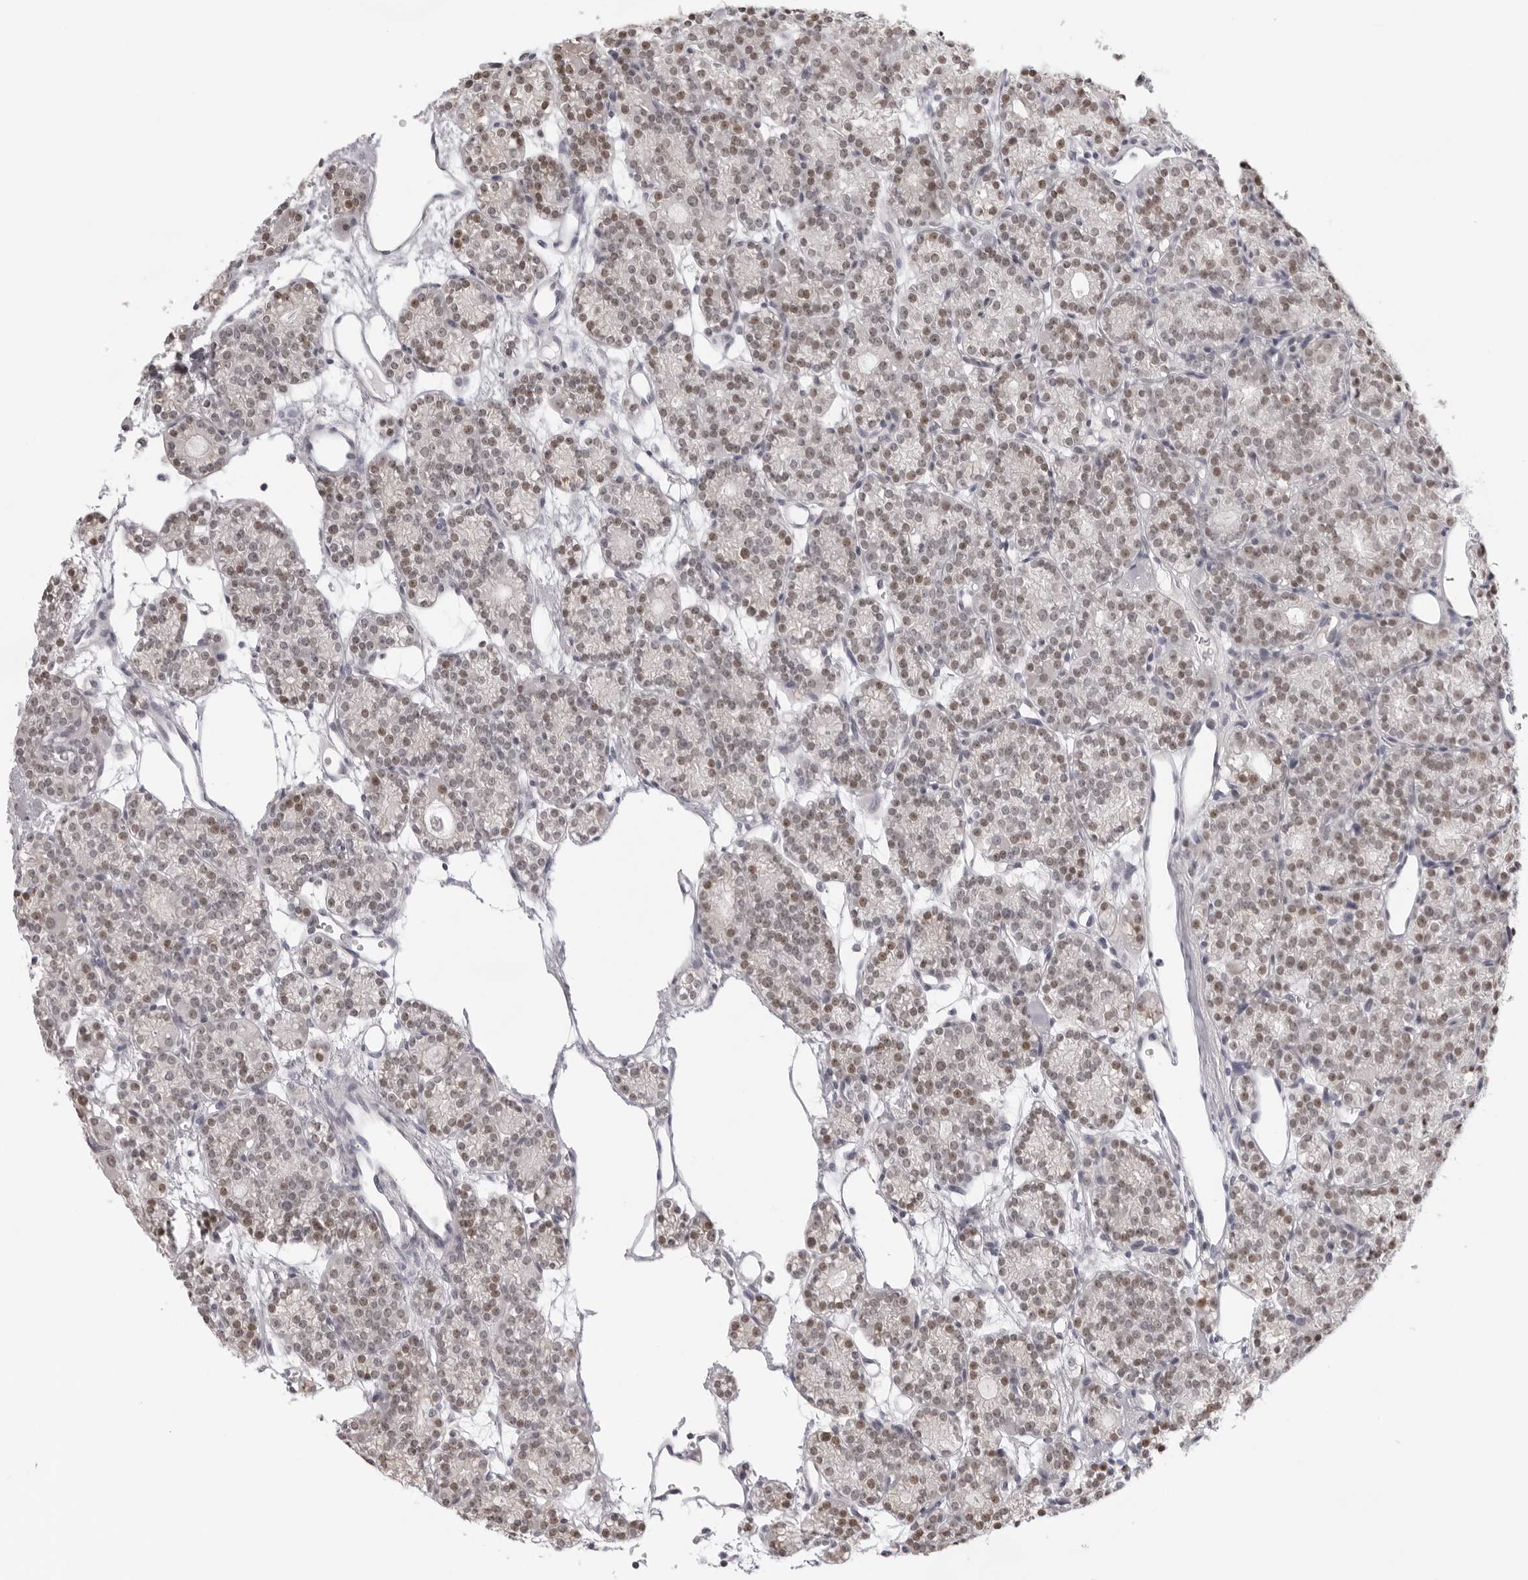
{"staining": {"intensity": "moderate", "quantity": ">75%", "location": "nuclear"}, "tissue": "parathyroid gland", "cell_type": "Glandular cells", "image_type": "normal", "snomed": [{"axis": "morphology", "description": "Normal tissue, NOS"}, {"axis": "topography", "description": "Parathyroid gland"}], "caption": "Immunohistochemistry of benign human parathyroid gland shows medium levels of moderate nuclear expression in approximately >75% of glandular cells.", "gene": "KLK12", "patient": {"sex": "female", "age": 64}}